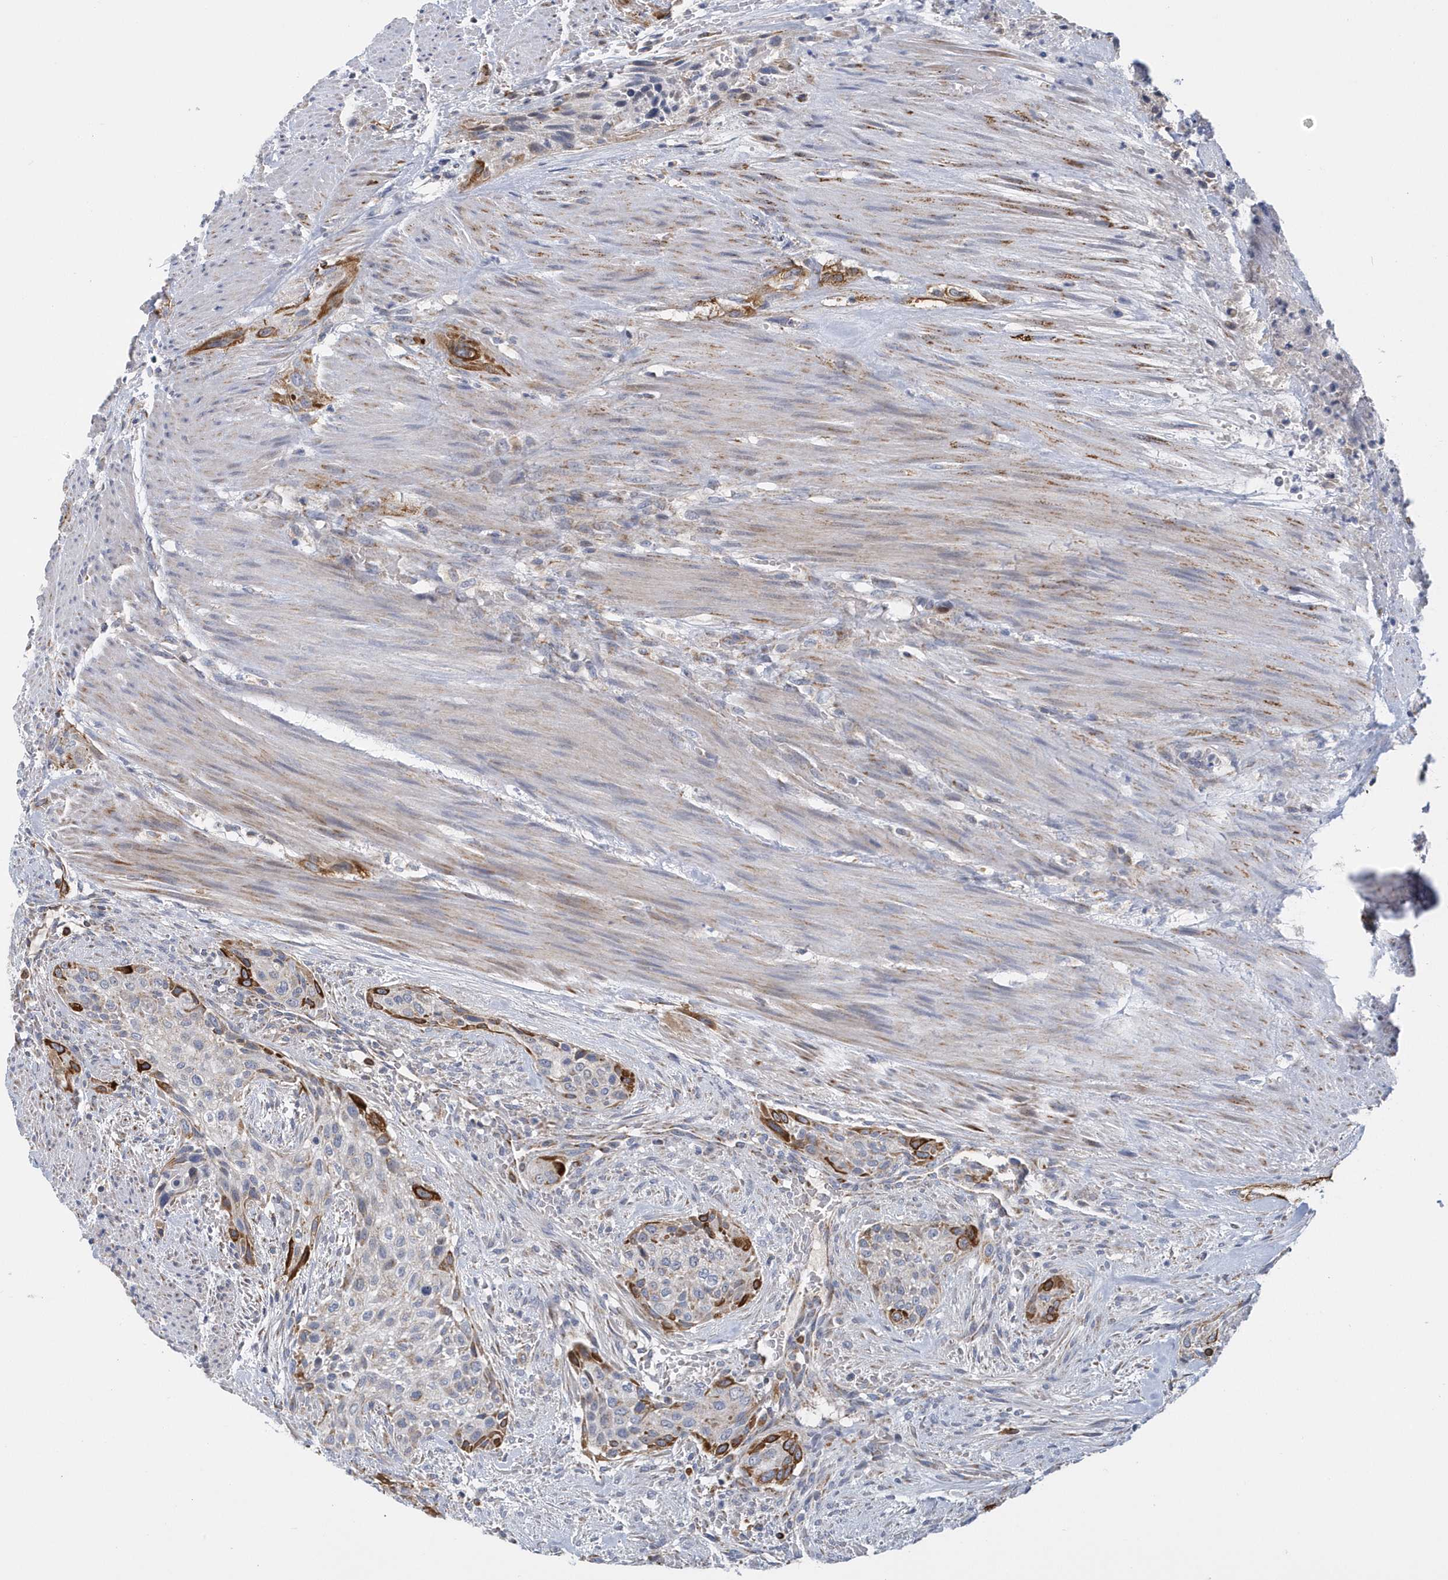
{"staining": {"intensity": "strong", "quantity": "<25%", "location": "cytoplasmic/membranous"}, "tissue": "urothelial cancer", "cell_type": "Tumor cells", "image_type": "cancer", "snomed": [{"axis": "morphology", "description": "Urothelial carcinoma, High grade"}, {"axis": "topography", "description": "Urinary bladder"}], "caption": "Brown immunohistochemical staining in urothelial cancer demonstrates strong cytoplasmic/membranous positivity in about <25% of tumor cells.", "gene": "VWA5B2", "patient": {"sex": "male", "age": 35}}